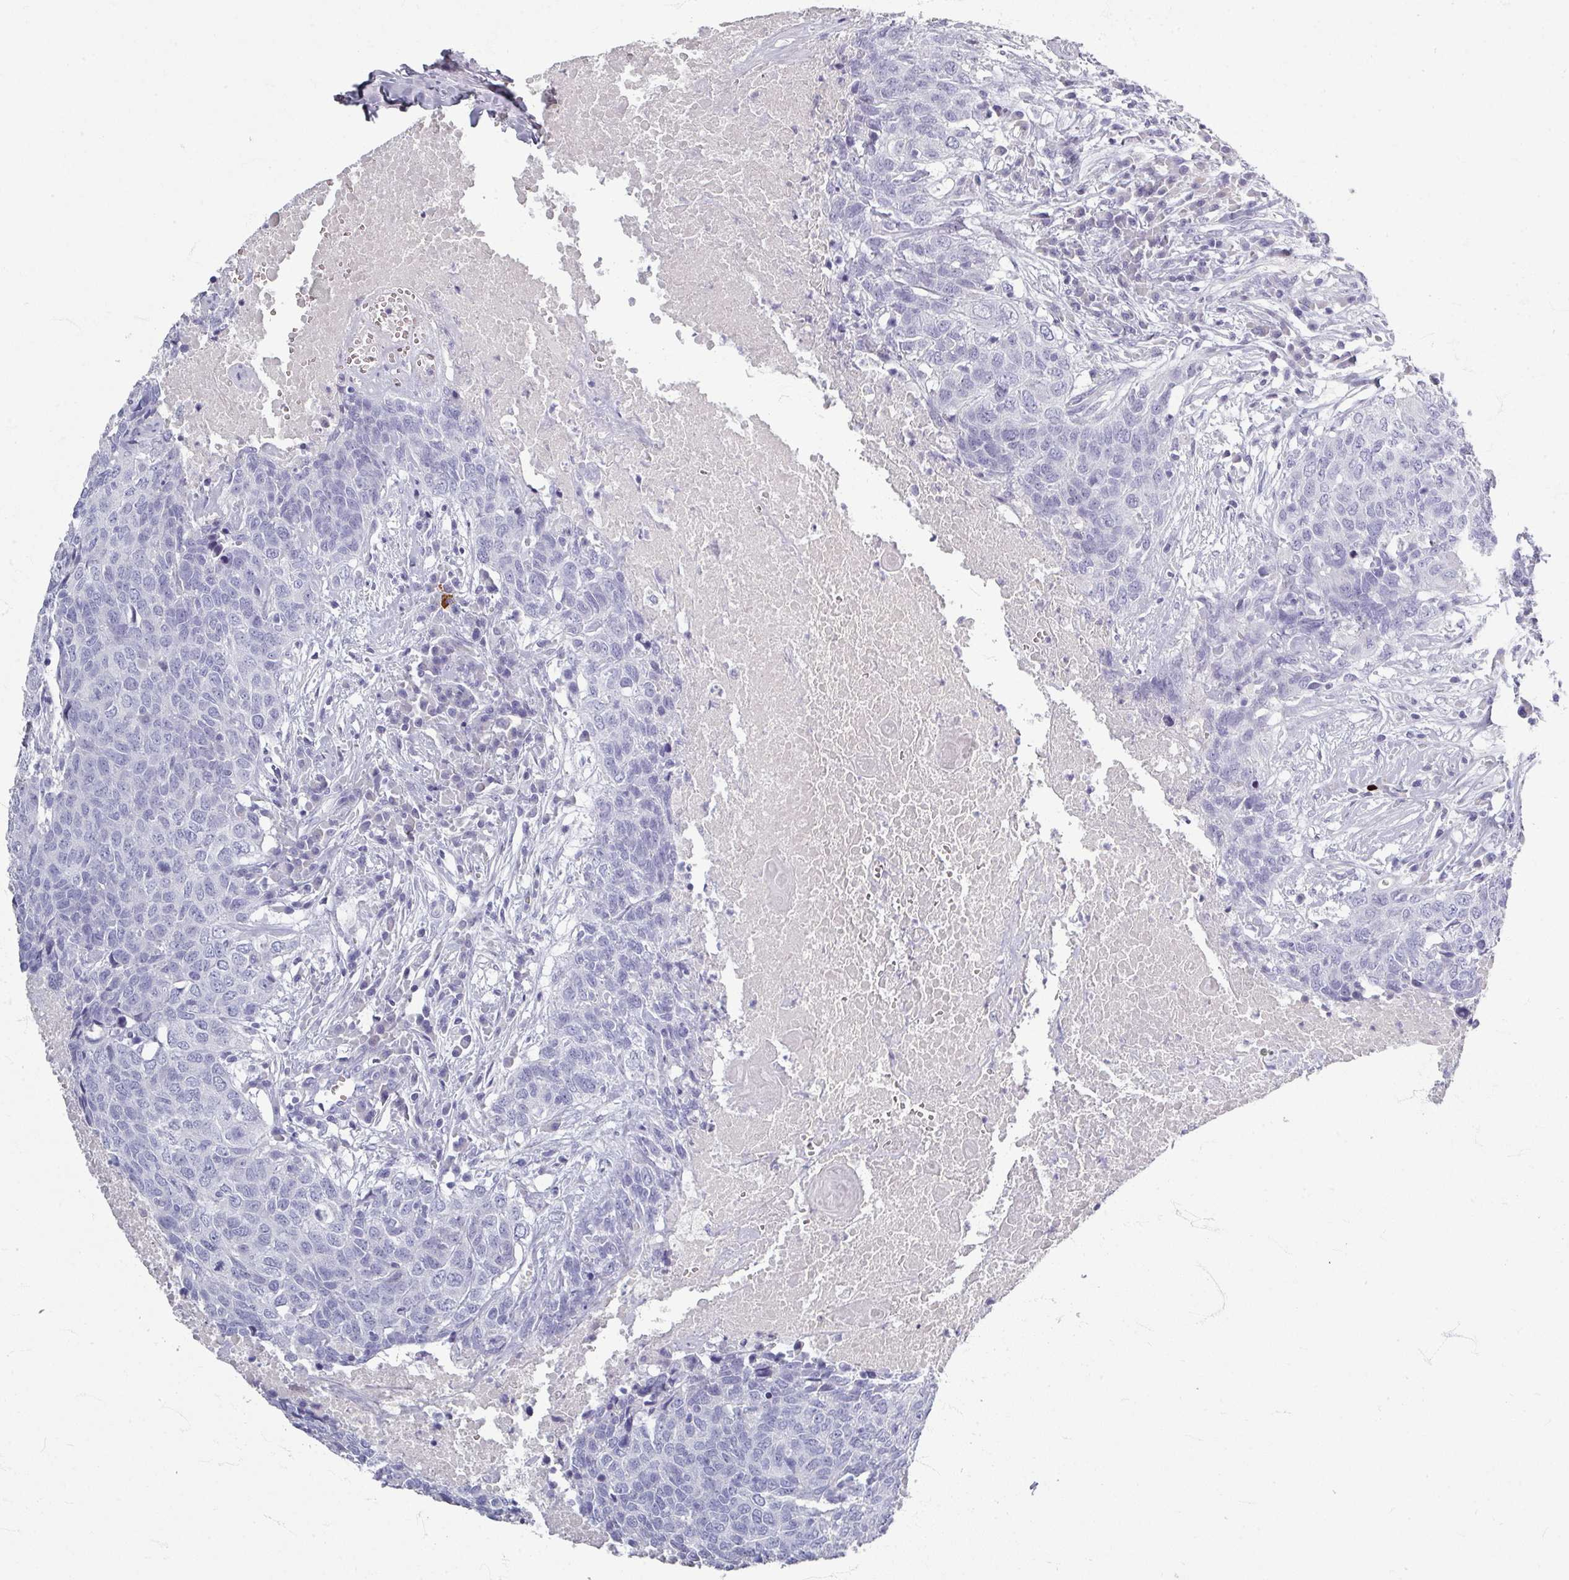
{"staining": {"intensity": "negative", "quantity": "none", "location": "none"}, "tissue": "head and neck cancer", "cell_type": "Tumor cells", "image_type": "cancer", "snomed": [{"axis": "morphology", "description": "Squamous cell carcinoma, NOS"}, {"axis": "topography", "description": "Head-Neck"}], "caption": "Tumor cells are negative for protein expression in human head and neck cancer (squamous cell carcinoma). (DAB IHC, high magnification).", "gene": "ZNF878", "patient": {"sex": "male", "age": 66}}